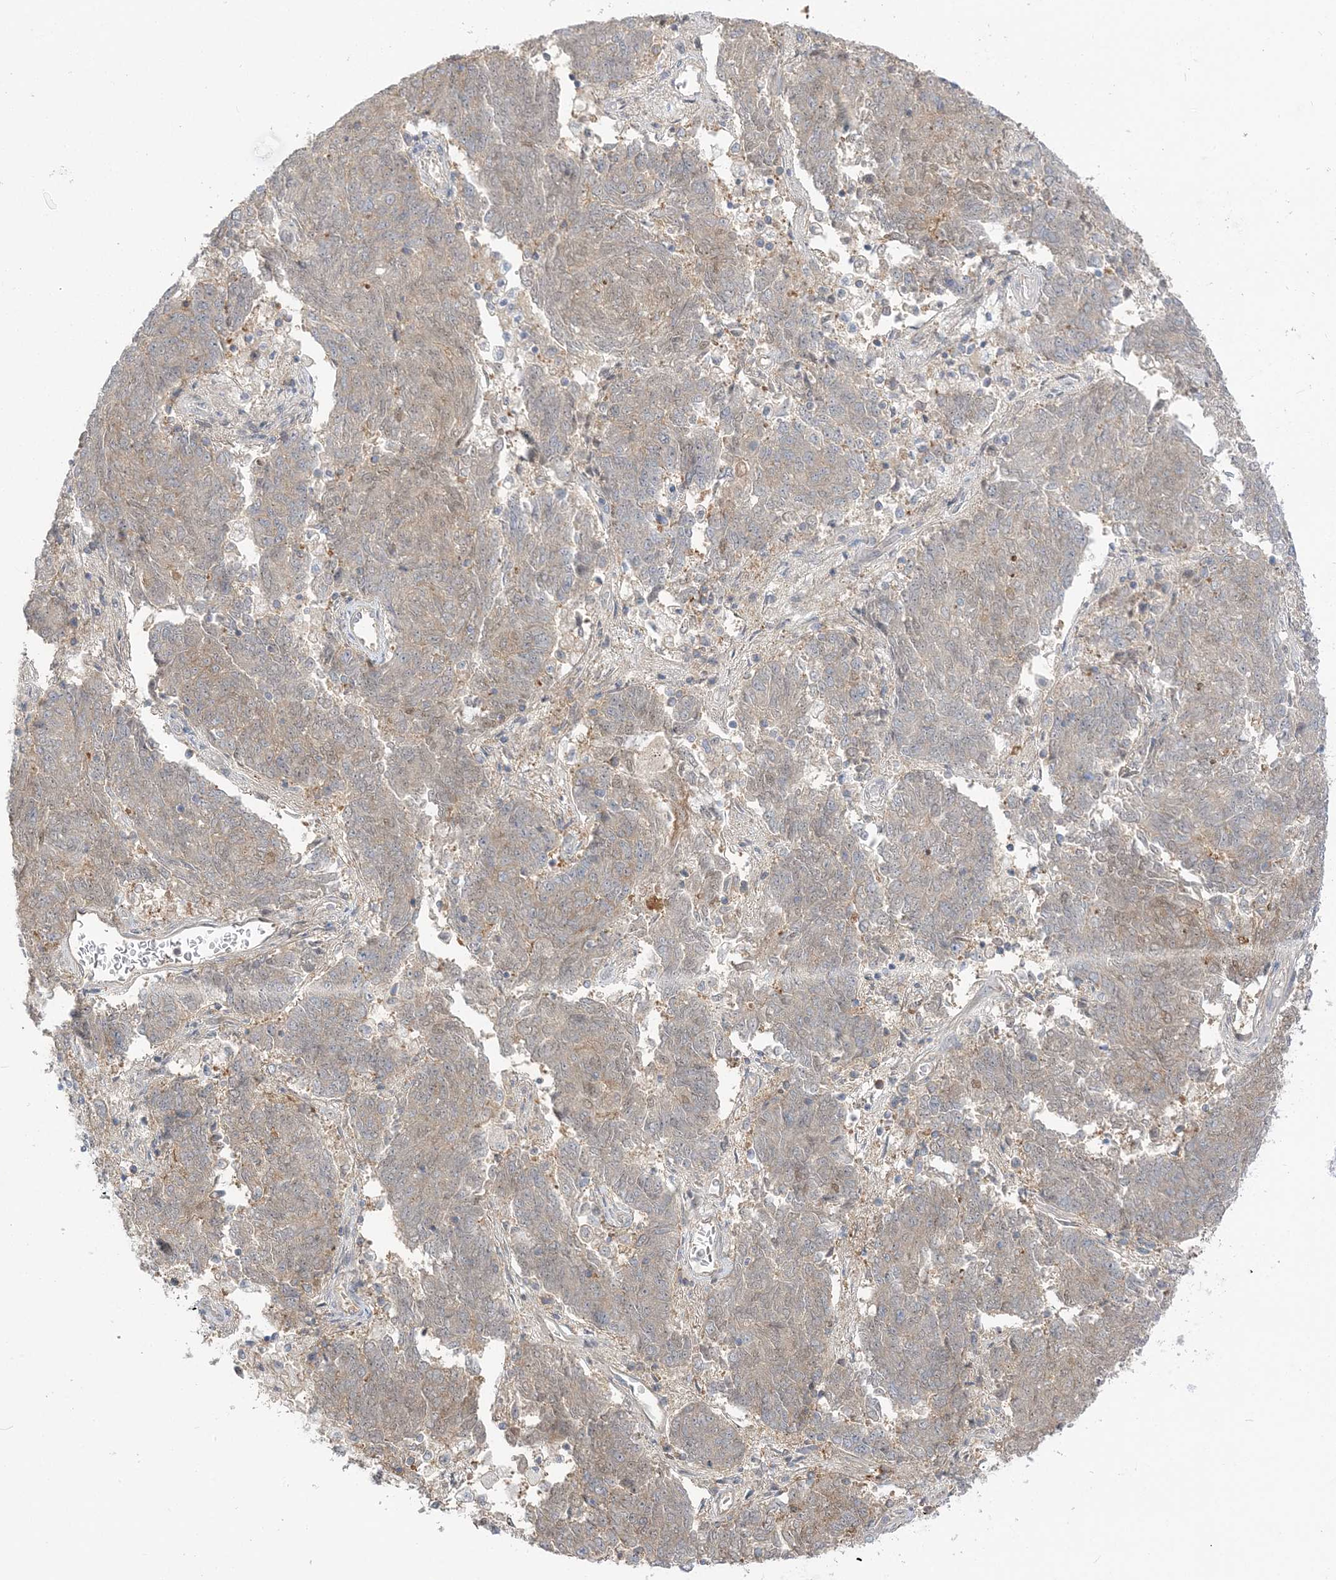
{"staining": {"intensity": "weak", "quantity": "25%-75%", "location": "cytoplasmic/membranous"}, "tissue": "endometrial cancer", "cell_type": "Tumor cells", "image_type": "cancer", "snomed": [{"axis": "morphology", "description": "Adenocarcinoma, NOS"}, {"axis": "topography", "description": "Endometrium"}], "caption": "High-power microscopy captured an immunohistochemistry image of adenocarcinoma (endometrial), revealing weak cytoplasmic/membranous staining in approximately 25%-75% of tumor cells. Nuclei are stained in blue.", "gene": "THADA", "patient": {"sex": "female", "age": 80}}